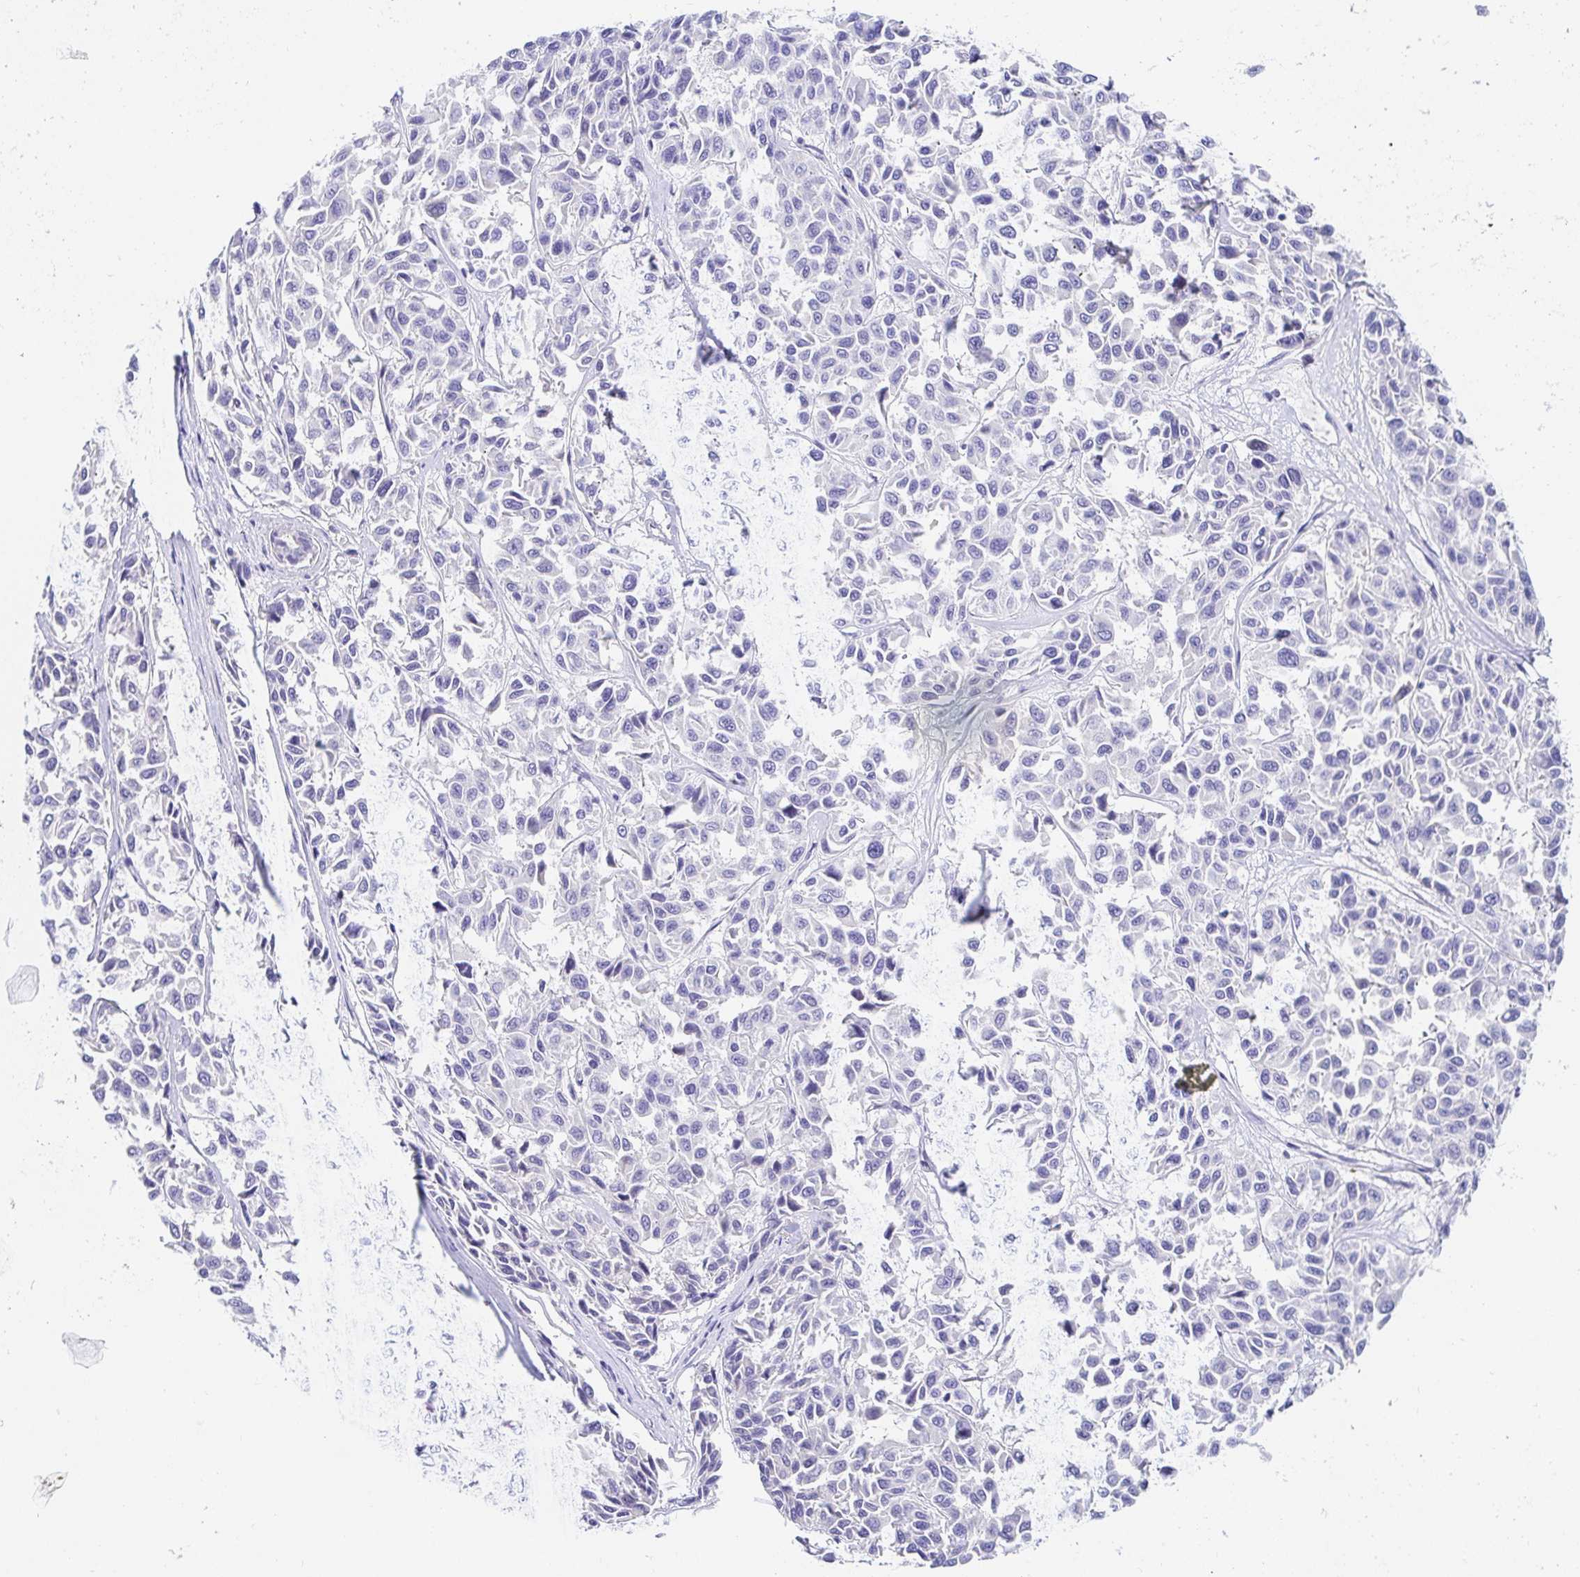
{"staining": {"intensity": "negative", "quantity": "none", "location": "none"}, "tissue": "melanoma", "cell_type": "Tumor cells", "image_type": "cancer", "snomed": [{"axis": "morphology", "description": "Malignant melanoma, NOS"}, {"axis": "topography", "description": "Skin"}], "caption": "Tumor cells show no significant protein staining in melanoma.", "gene": "NR2E1", "patient": {"sex": "female", "age": 66}}